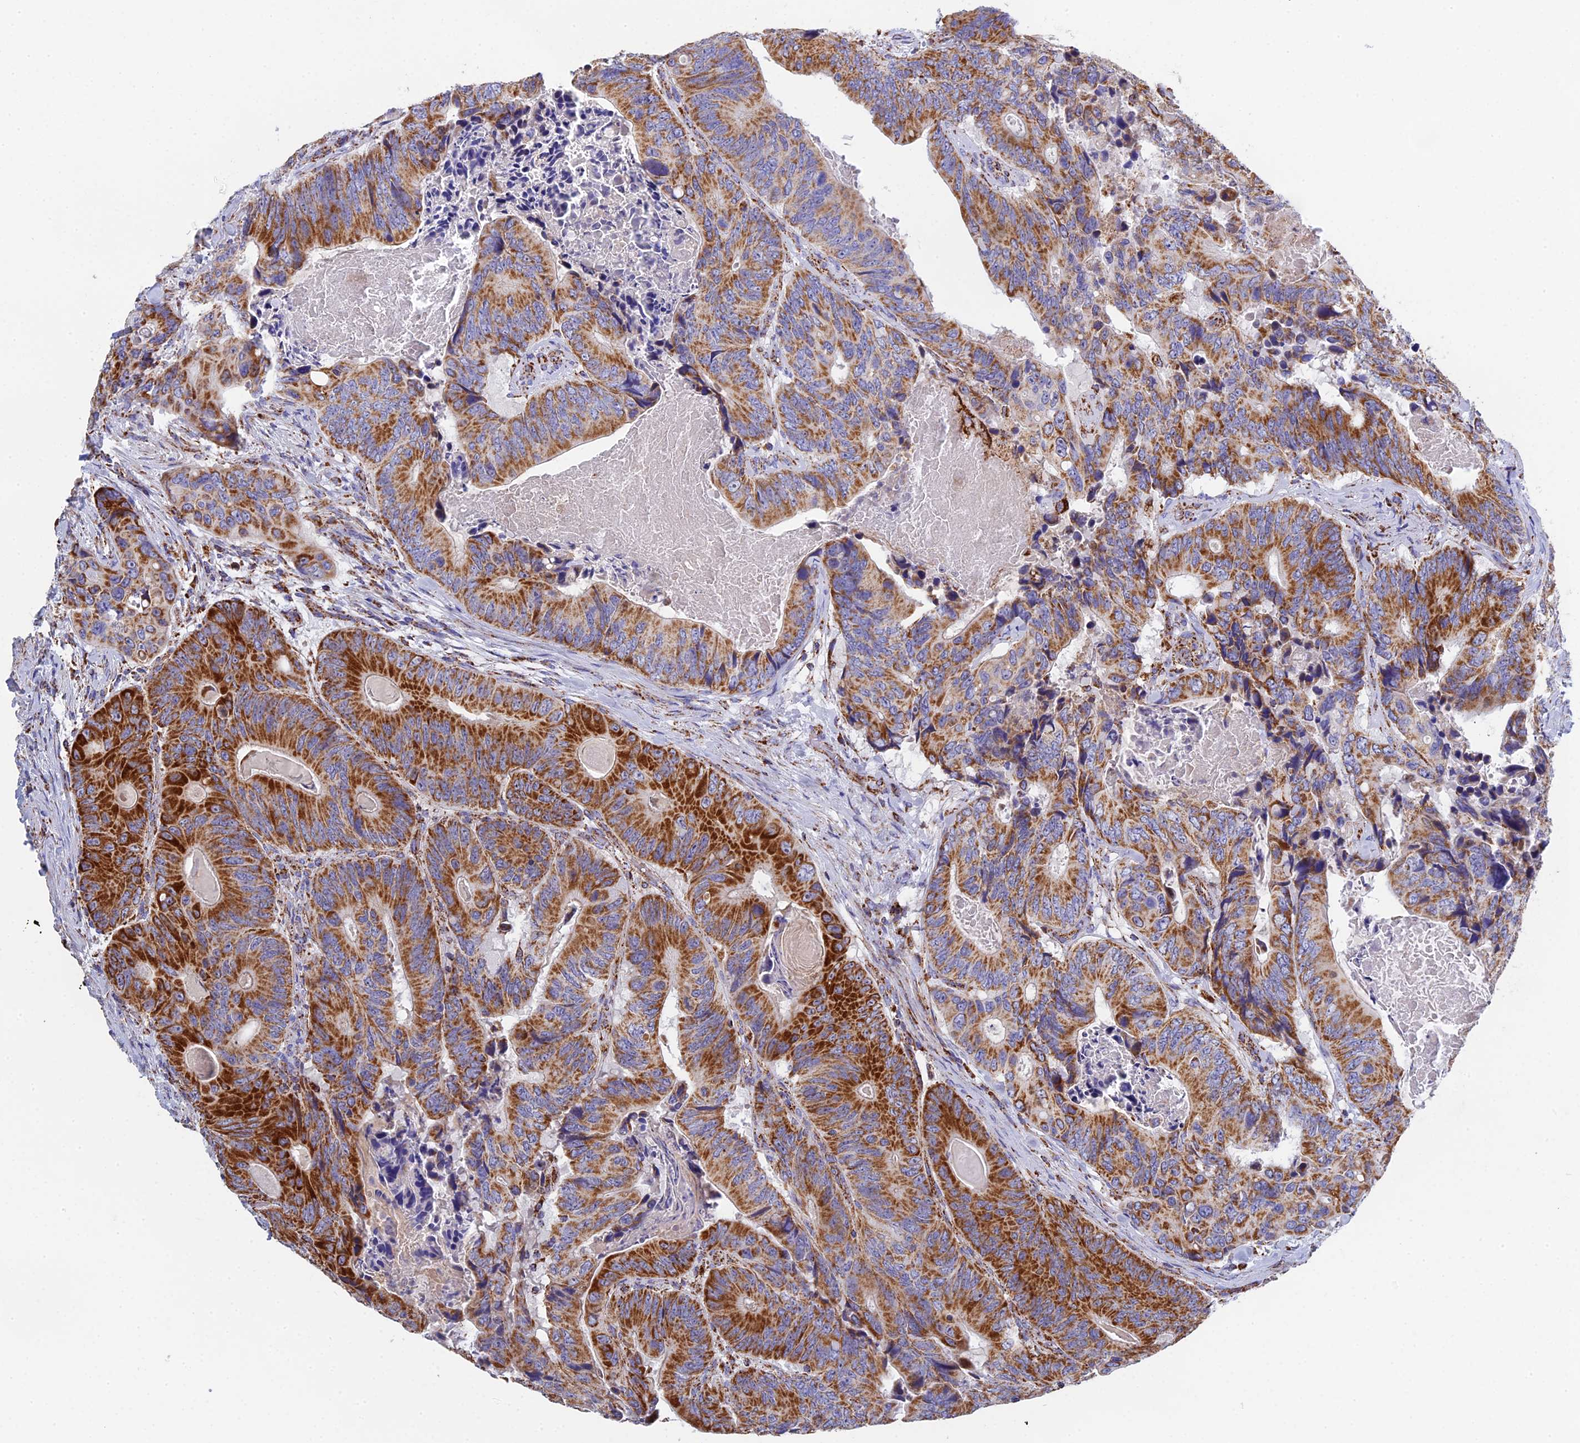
{"staining": {"intensity": "strong", "quantity": ">75%", "location": "cytoplasmic/membranous"}, "tissue": "colorectal cancer", "cell_type": "Tumor cells", "image_type": "cancer", "snomed": [{"axis": "morphology", "description": "Adenocarcinoma, NOS"}, {"axis": "topography", "description": "Colon"}], "caption": "This is a histology image of immunohistochemistry staining of colorectal cancer (adenocarcinoma), which shows strong staining in the cytoplasmic/membranous of tumor cells.", "gene": "NDUFA5", "patient": {"sex": "male", "age": 84}}